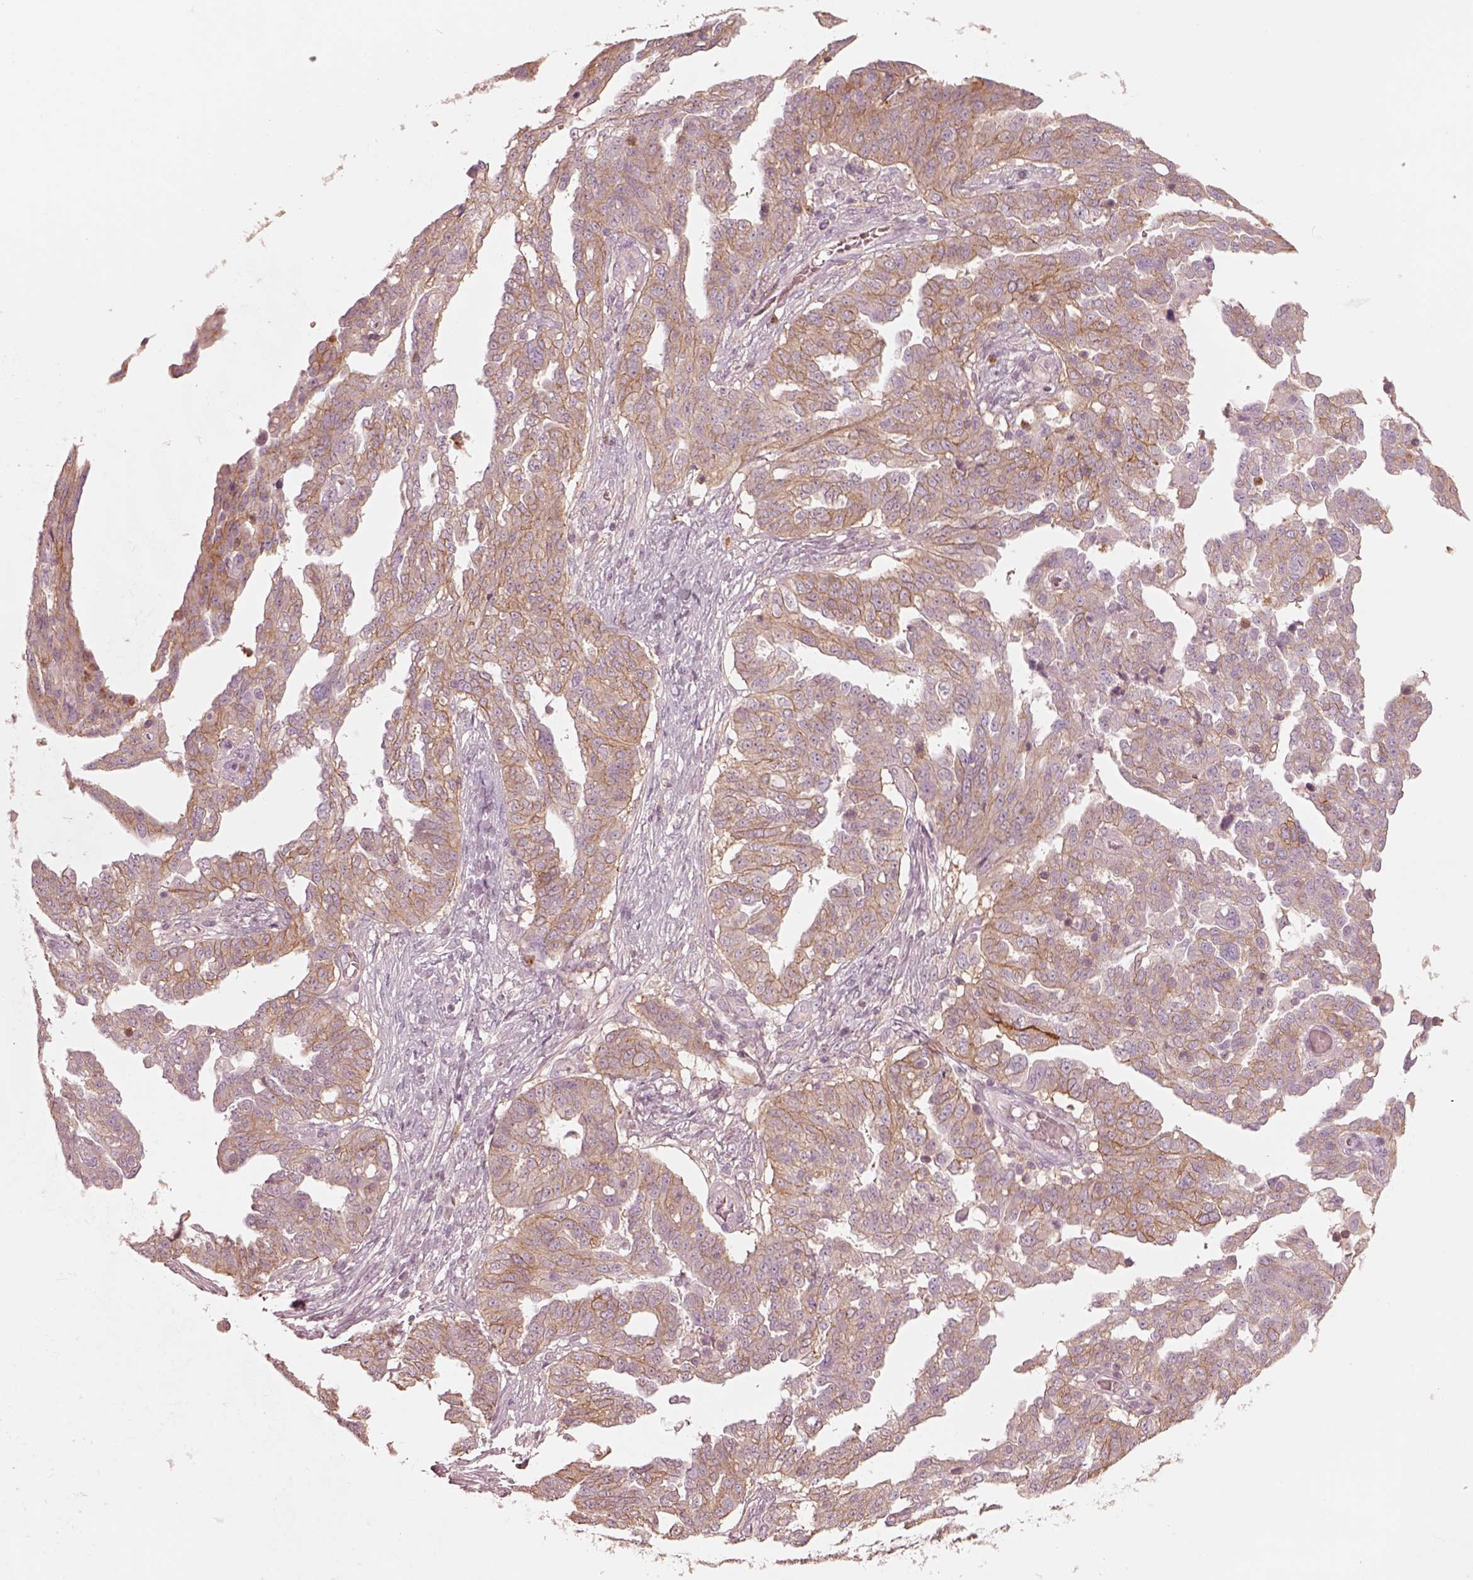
{"staining": {"intensity": "weak", "quantity": ">75%", "location": "cytoplasmic/membranous"}, "tissue": "ovarian cancer", "cell_type": "Tumor cells", "image_type": "cancer", "snomed": [{"axis": "morphology", "description": "Cystadenocarcinoma, serous, NOS"}, {"axis": "topography", "description": "Ovary"}], "caption": "Weak cytoplasmic/membranous protein staining is present in about >75% of tumor cells in ovarian serous cystadenocarcinoma.", "gene": "GPRIN1", "patient": {"sex": "female", "age": 67}}